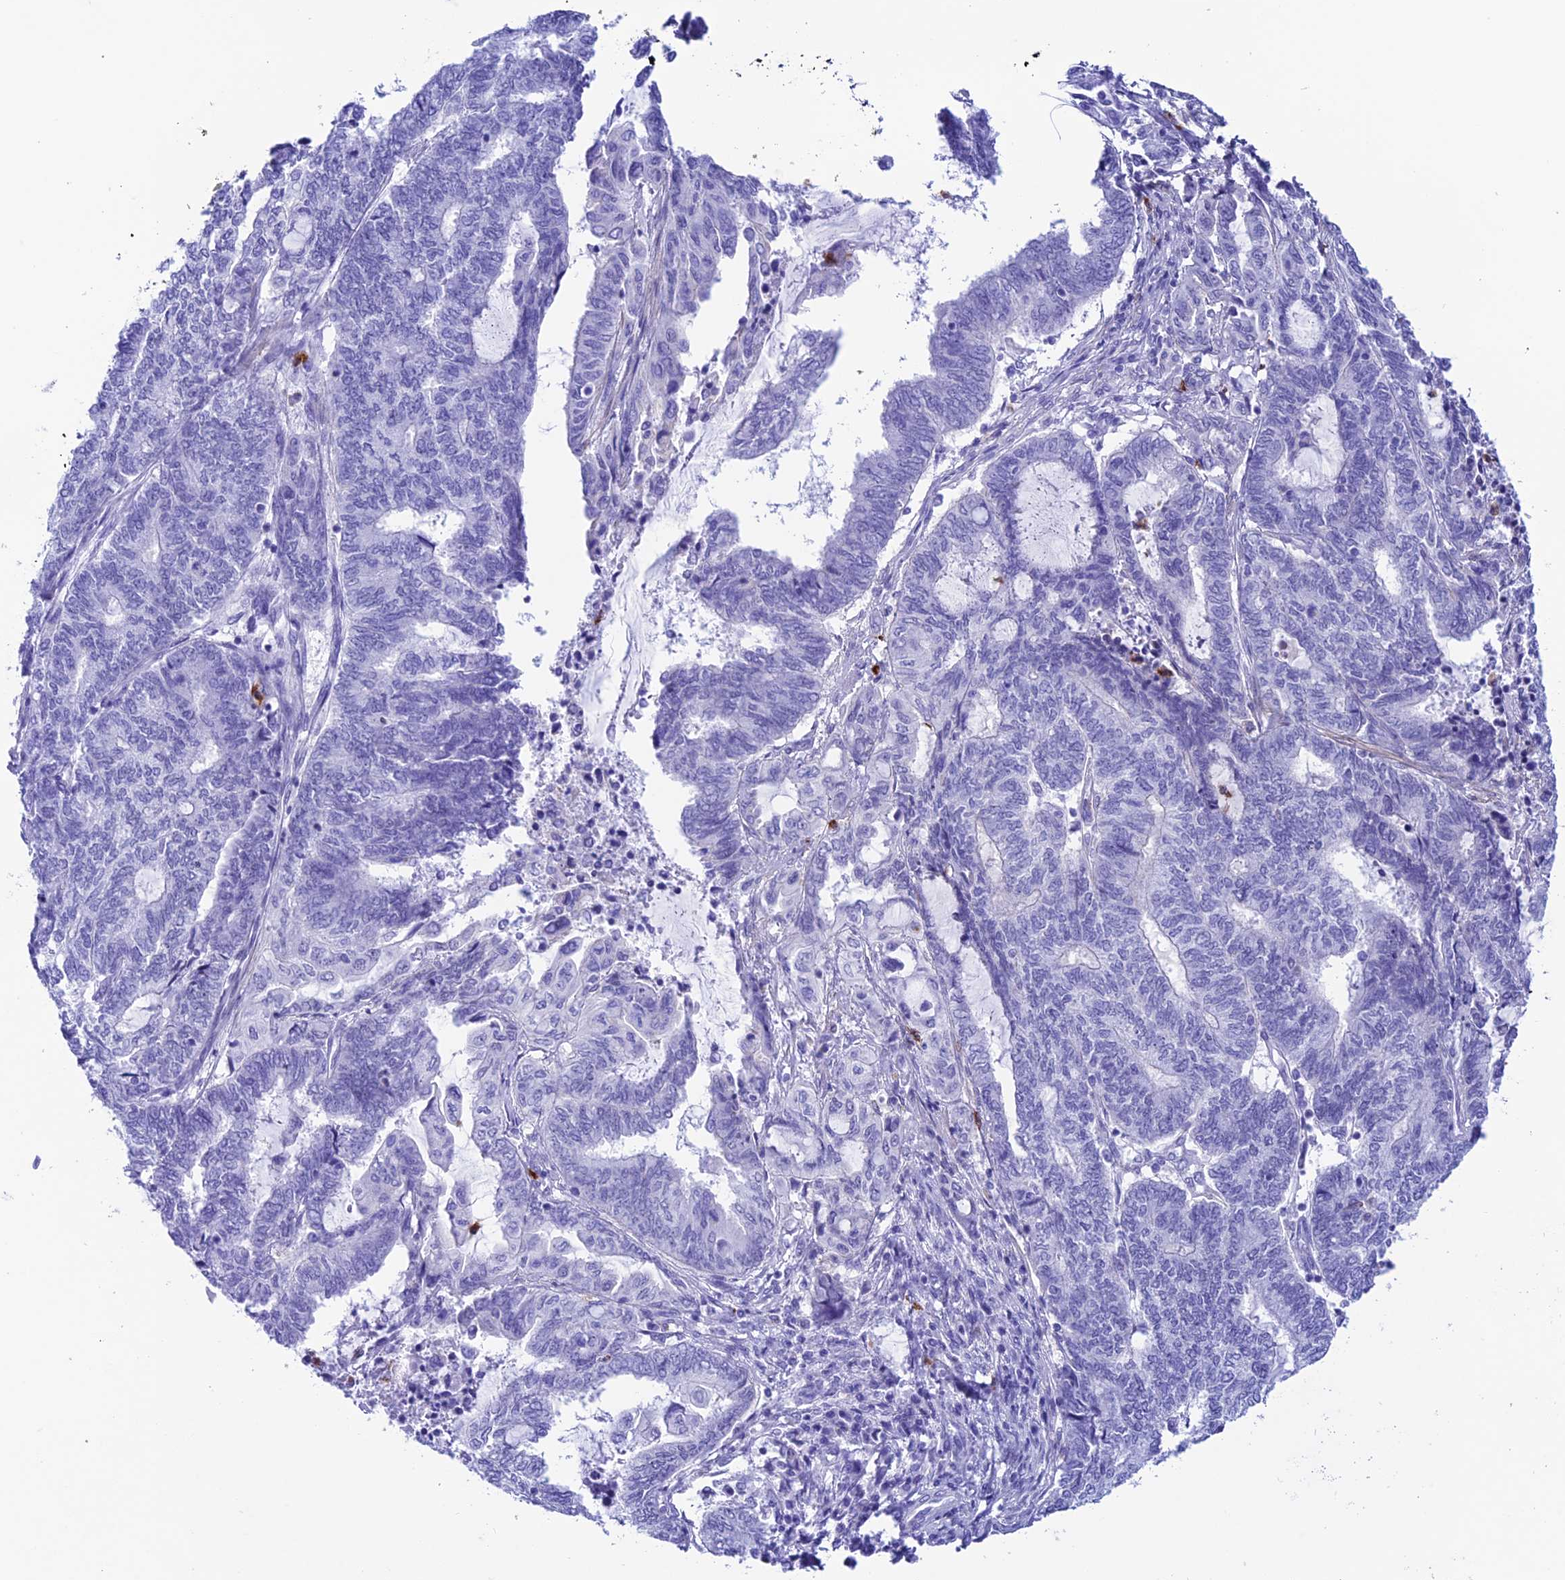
{"staining": {"intensity": "negative", "quantity": "none", "location": "none"}, "tissue": "endometrial cancer", "cell_type": "Tumor cells", "image_type": "cancer", "snomed": [{"axis": "morphology", "description": "Adenocarcinoma, NOS"}, {"axis": "topography", "description": "Uterus"}, {"axis": "topography", "description": "Endometrium"}], "caption": "This is a micrograph of immunohistochemistry (IHC) staining of endometrial adenocarcinoma, which shows no expression in tumor cells. Nuclei are stained in blue.", "gene": "COL6A6", "patient": {"sex": "female", "age": 70}}